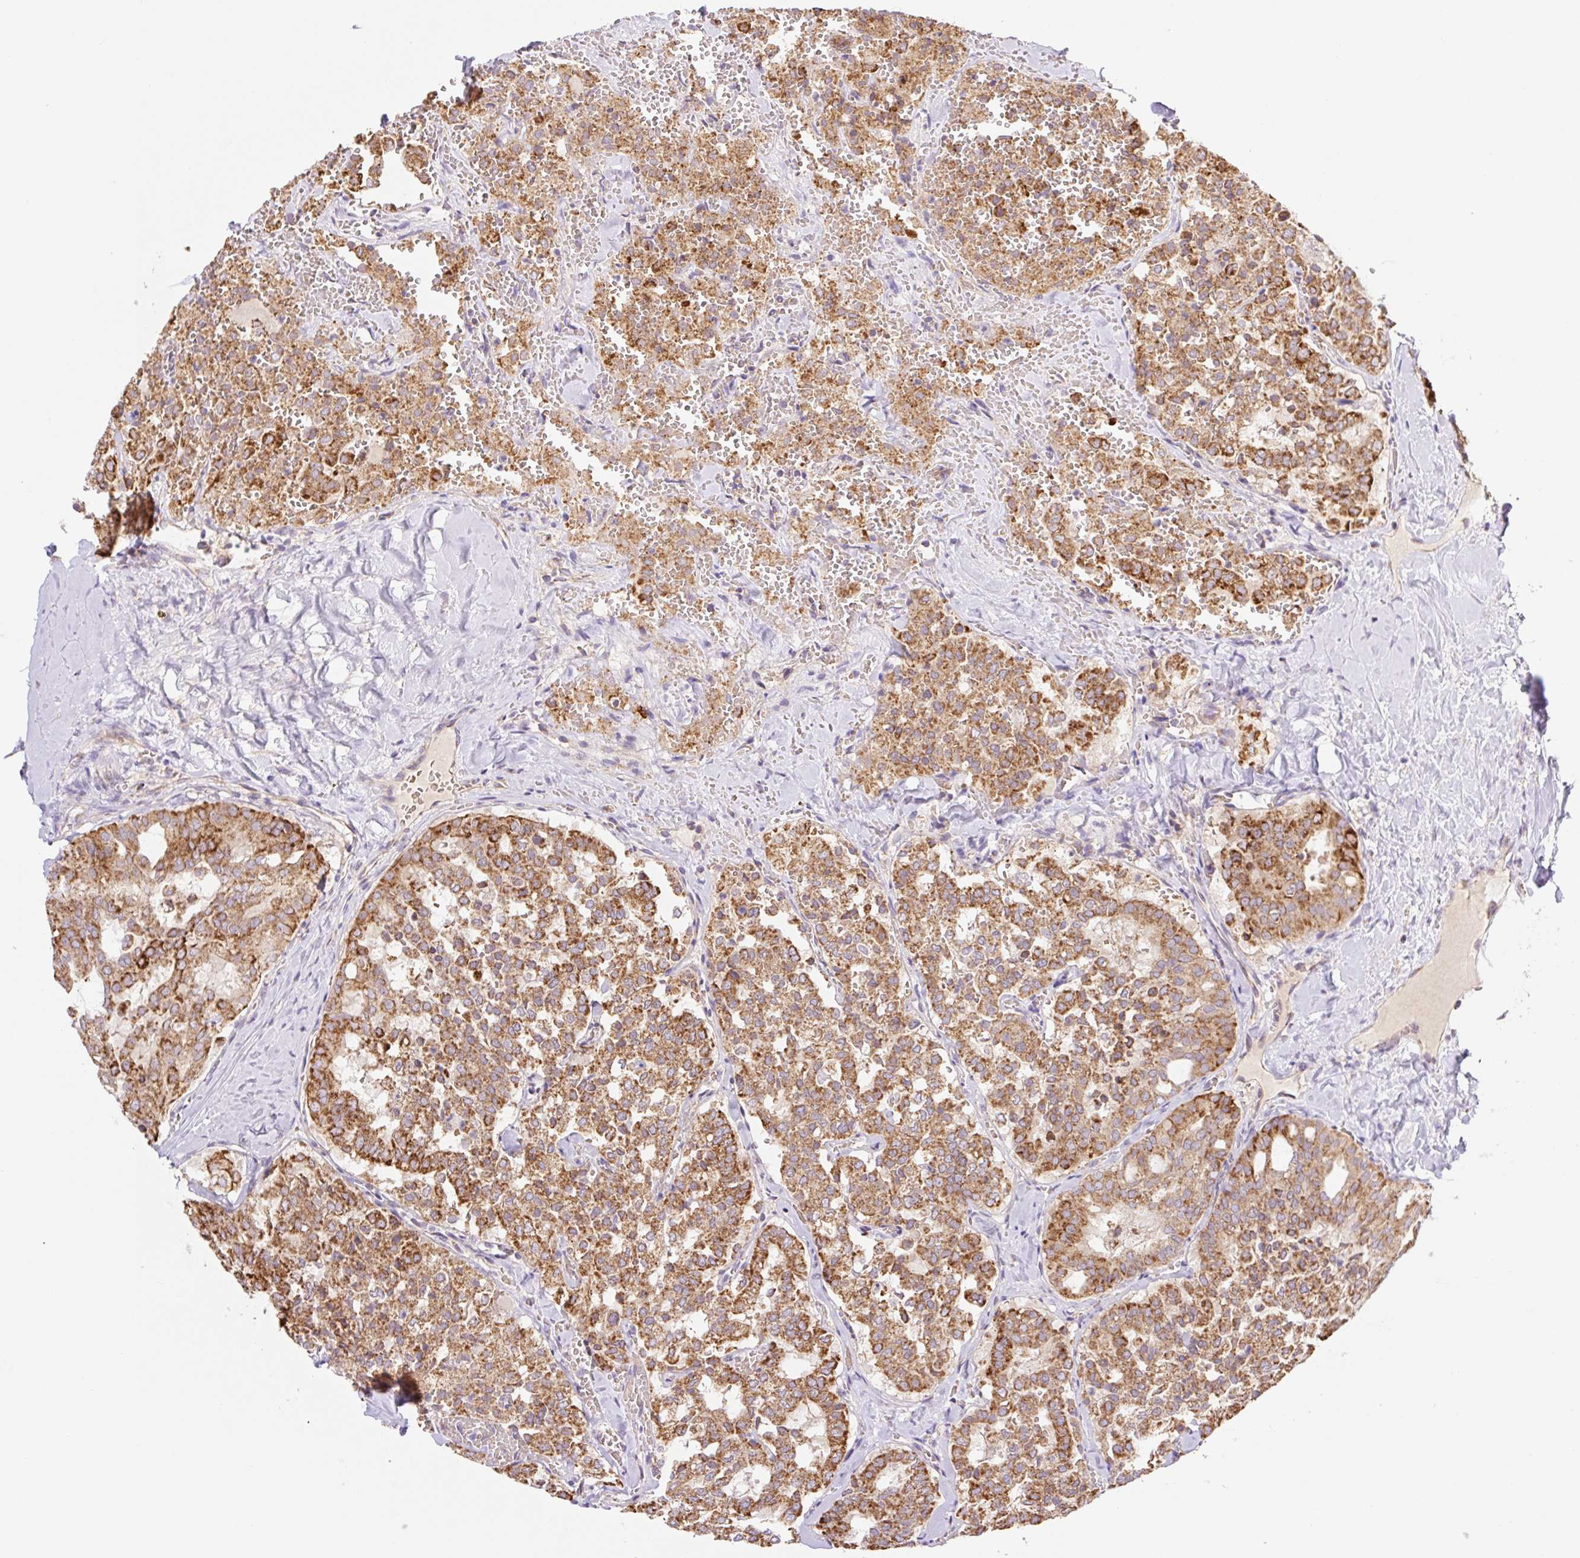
{"staining": {"intensity": "strong", "quantity": ">75%", "location": "cytoplasmic/membranous"}, "tissue": "thyroid cancer", "cell_type": "Tumor cells", "image_type": "cancer", "snomed": [{"axis": "morphology", "description": "Follicular adenoma carcinoma, NOS"}, {"axis": "topography", "description": "Thyroid gland"}], "caption": "Immunohistochemistry photomicrograph of follicular adenoma carcinoma (thyroid) stained for a protein (brown), which displays high levels of strong cytoplasmic/membranous positivity in about >75% of tumor cells.", "gene": "GOSR2", "patient": {"sex": "male", "age": 75}}